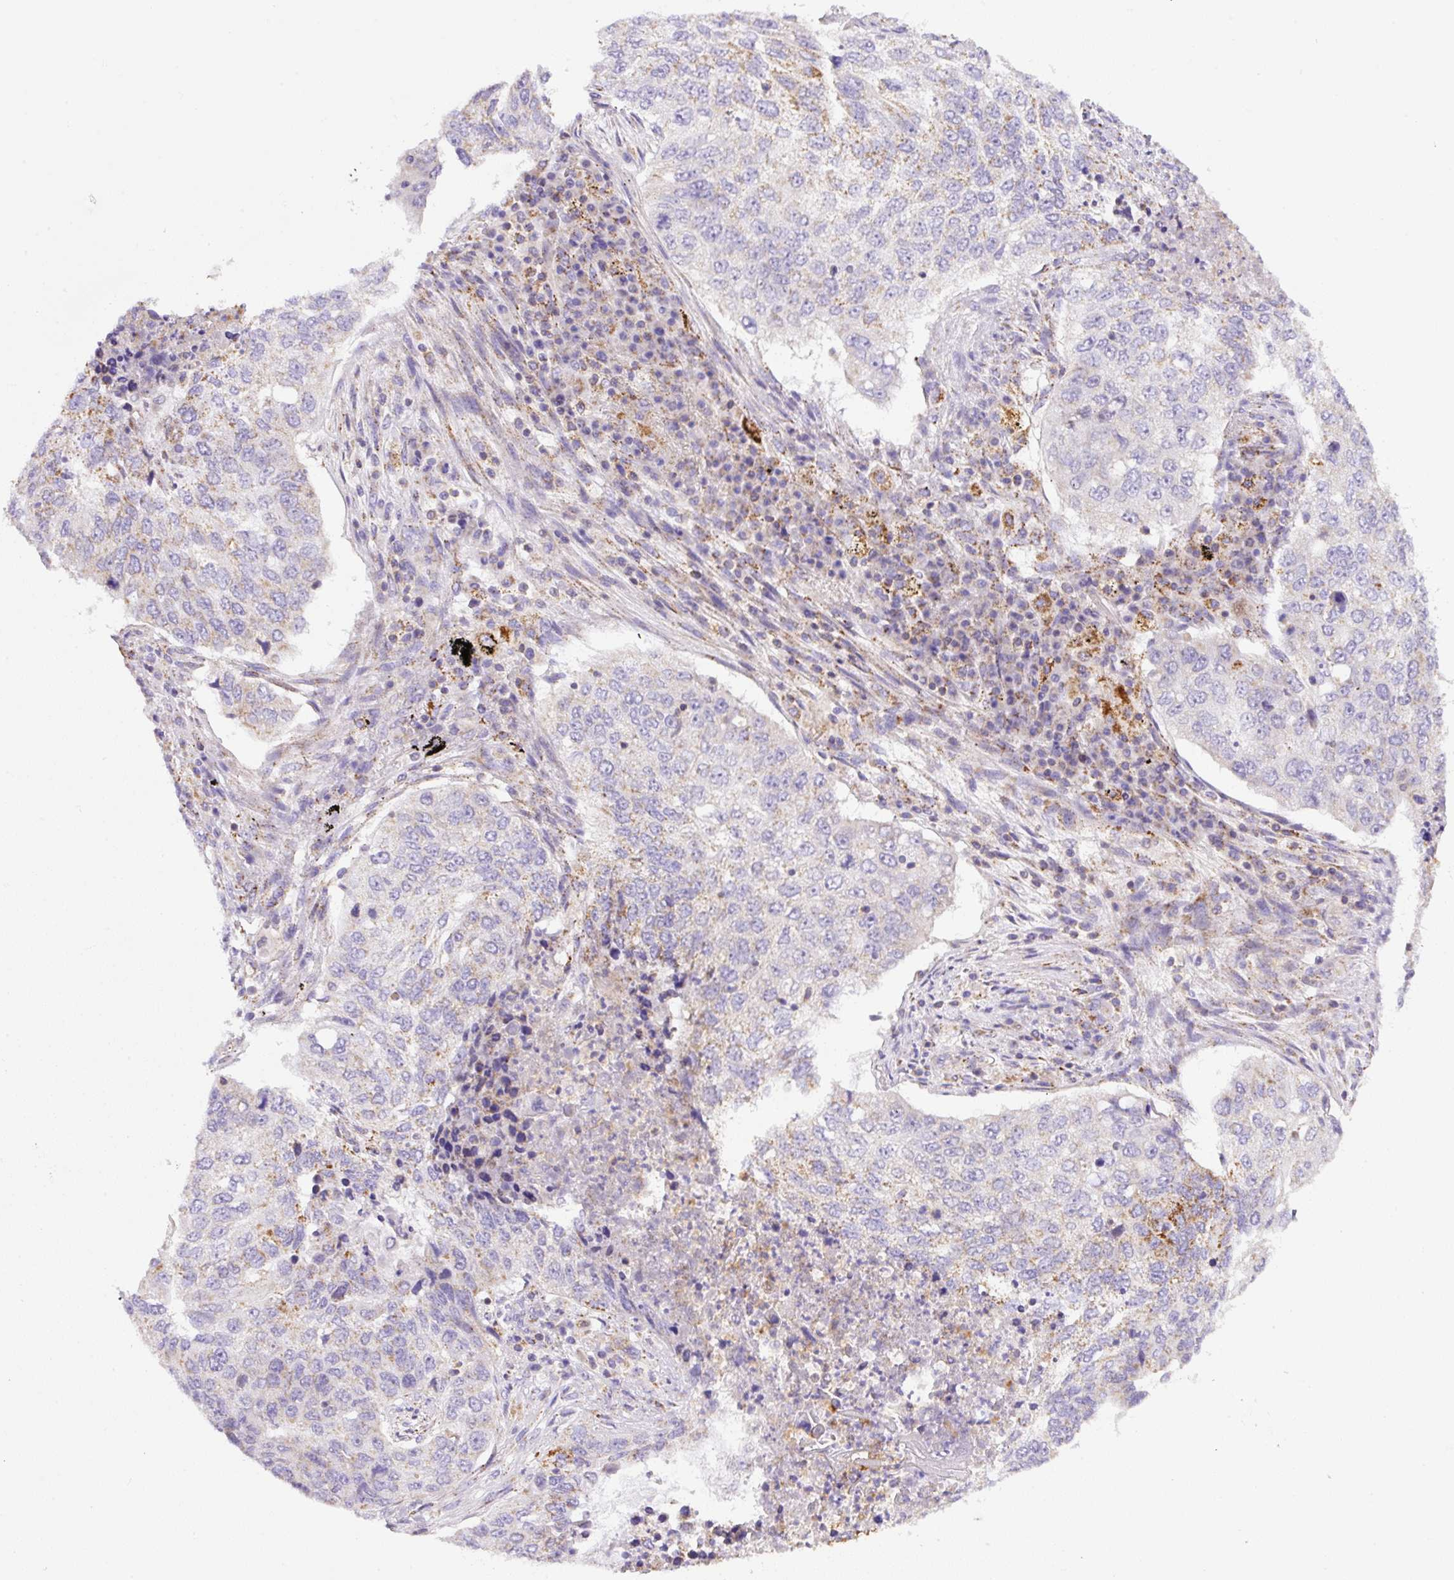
{"staining": {"intensity": "weak", "quantity": "<25%", "location": "cytoplasmic/membranous"}, "tissue": "lung cancer", "cell_type": "Tumor cells", "image_type": "cancer", "snomed": [{"axis": "morphology", "description": "Squamous cell carcinoma, NOS"}, {"axis": "topography", "description": "Lung"}], "caption": "This is an immunohistochemistry (IHC) photomicrograph of human squamous cell carcinoma (lung). There is no expression in tumor cells.", "gene": "NF1", "patient": {"sex": "female", "age": 63}}